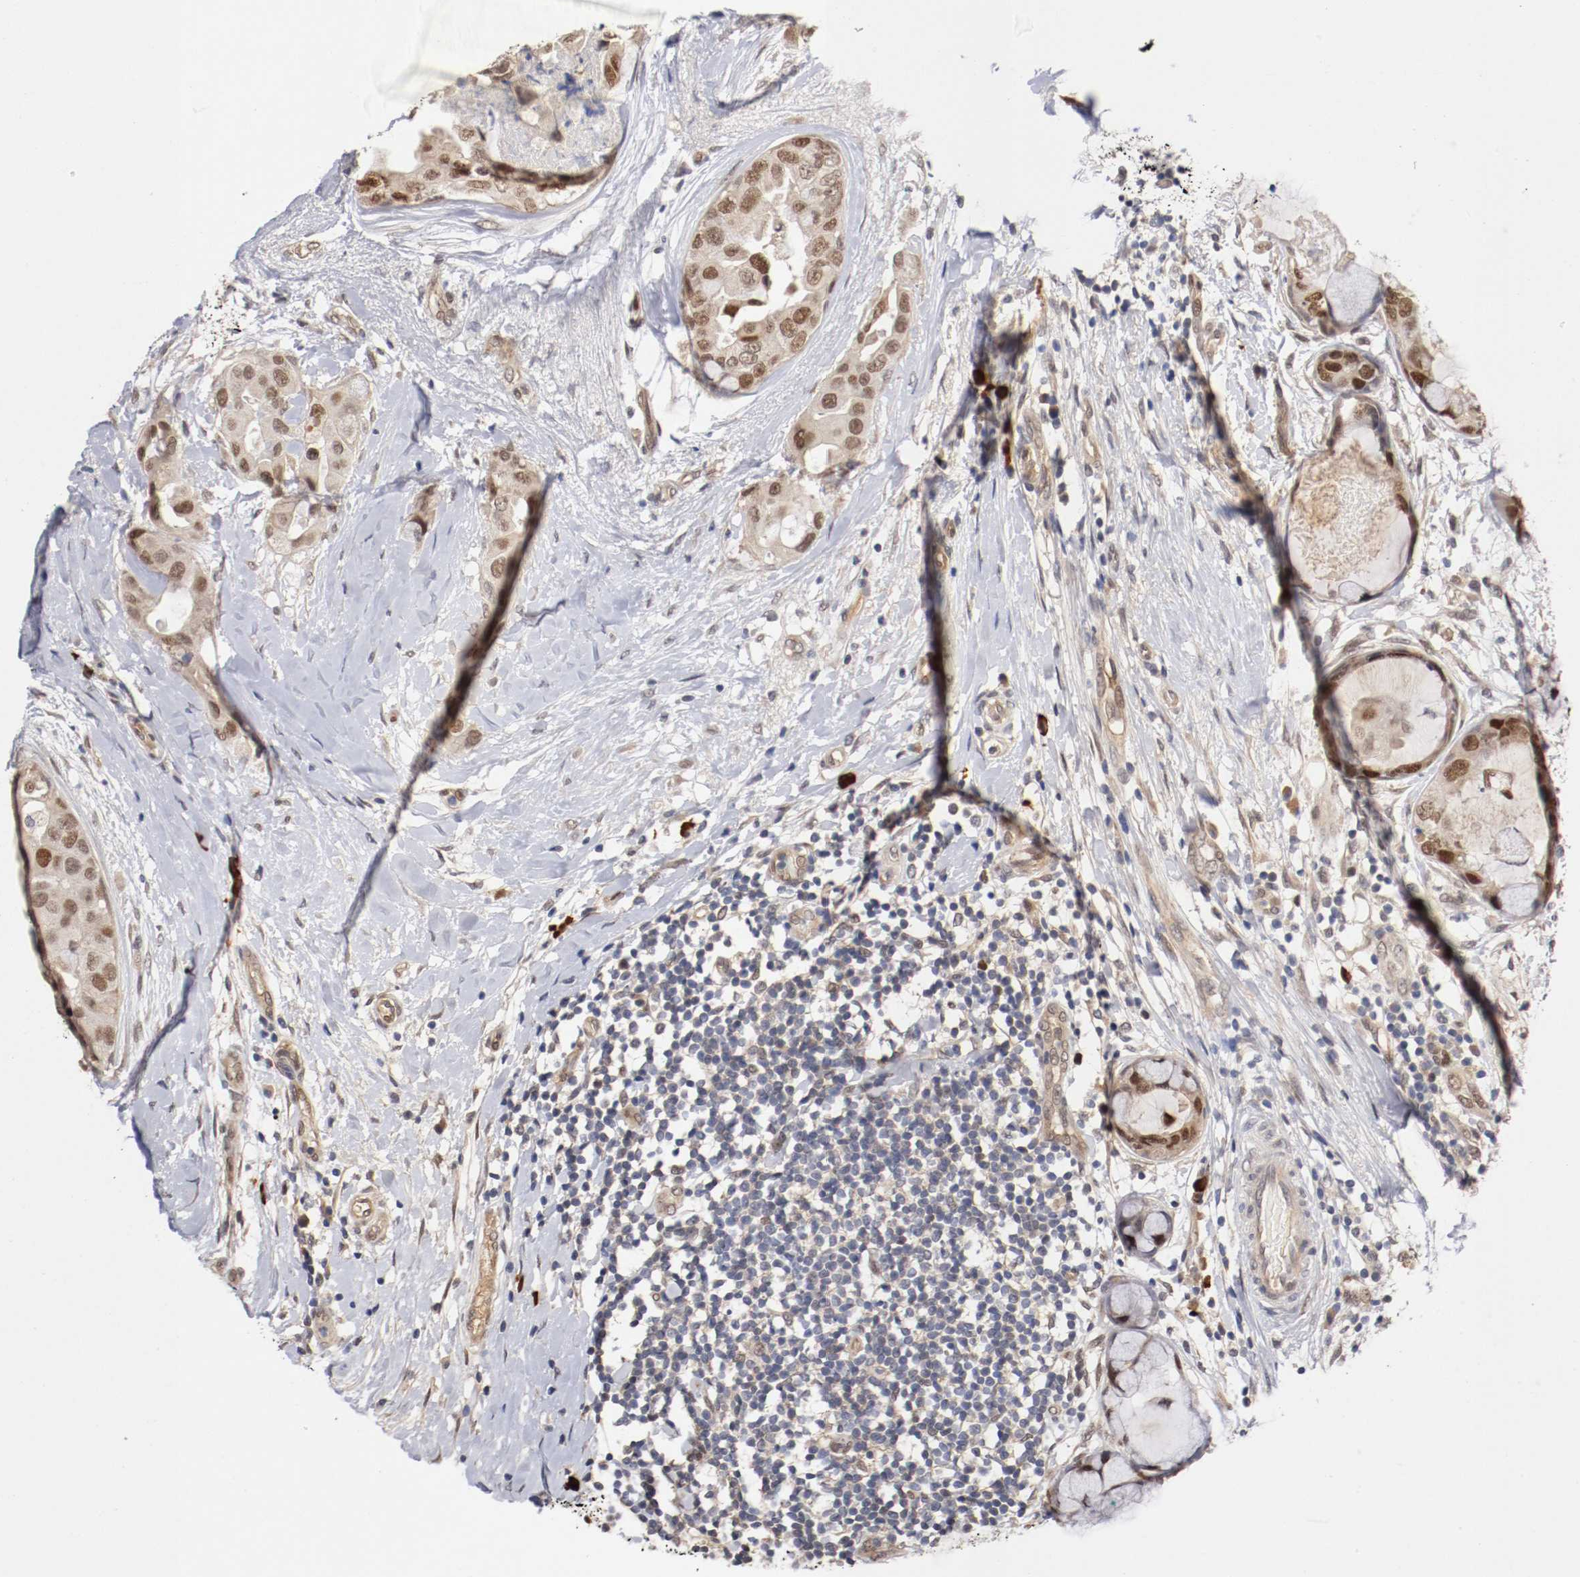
{"staining": {"intensity": "moderate", "quantity": ">75%", "location": "cytoplasmic/membranous,nuclear"}, "tissue": "breast cancer", "cell_type": "Tumor cells", "image_type": "cancer", "snomed": [{"axis": "morphology", "description": "Duct carcinoma"}, {"axis": "topography", "description": "Breast"}], "caption": "Protein expression analysis of breast cancer reveals moderate cytoplasmic/membranous and nuclear expression in about >75% of tumor cells. (IHC, brightfield microscopy, high magnification).", "gene": "DNMT3B", "patient": {"sex": "female", "age": 40}}